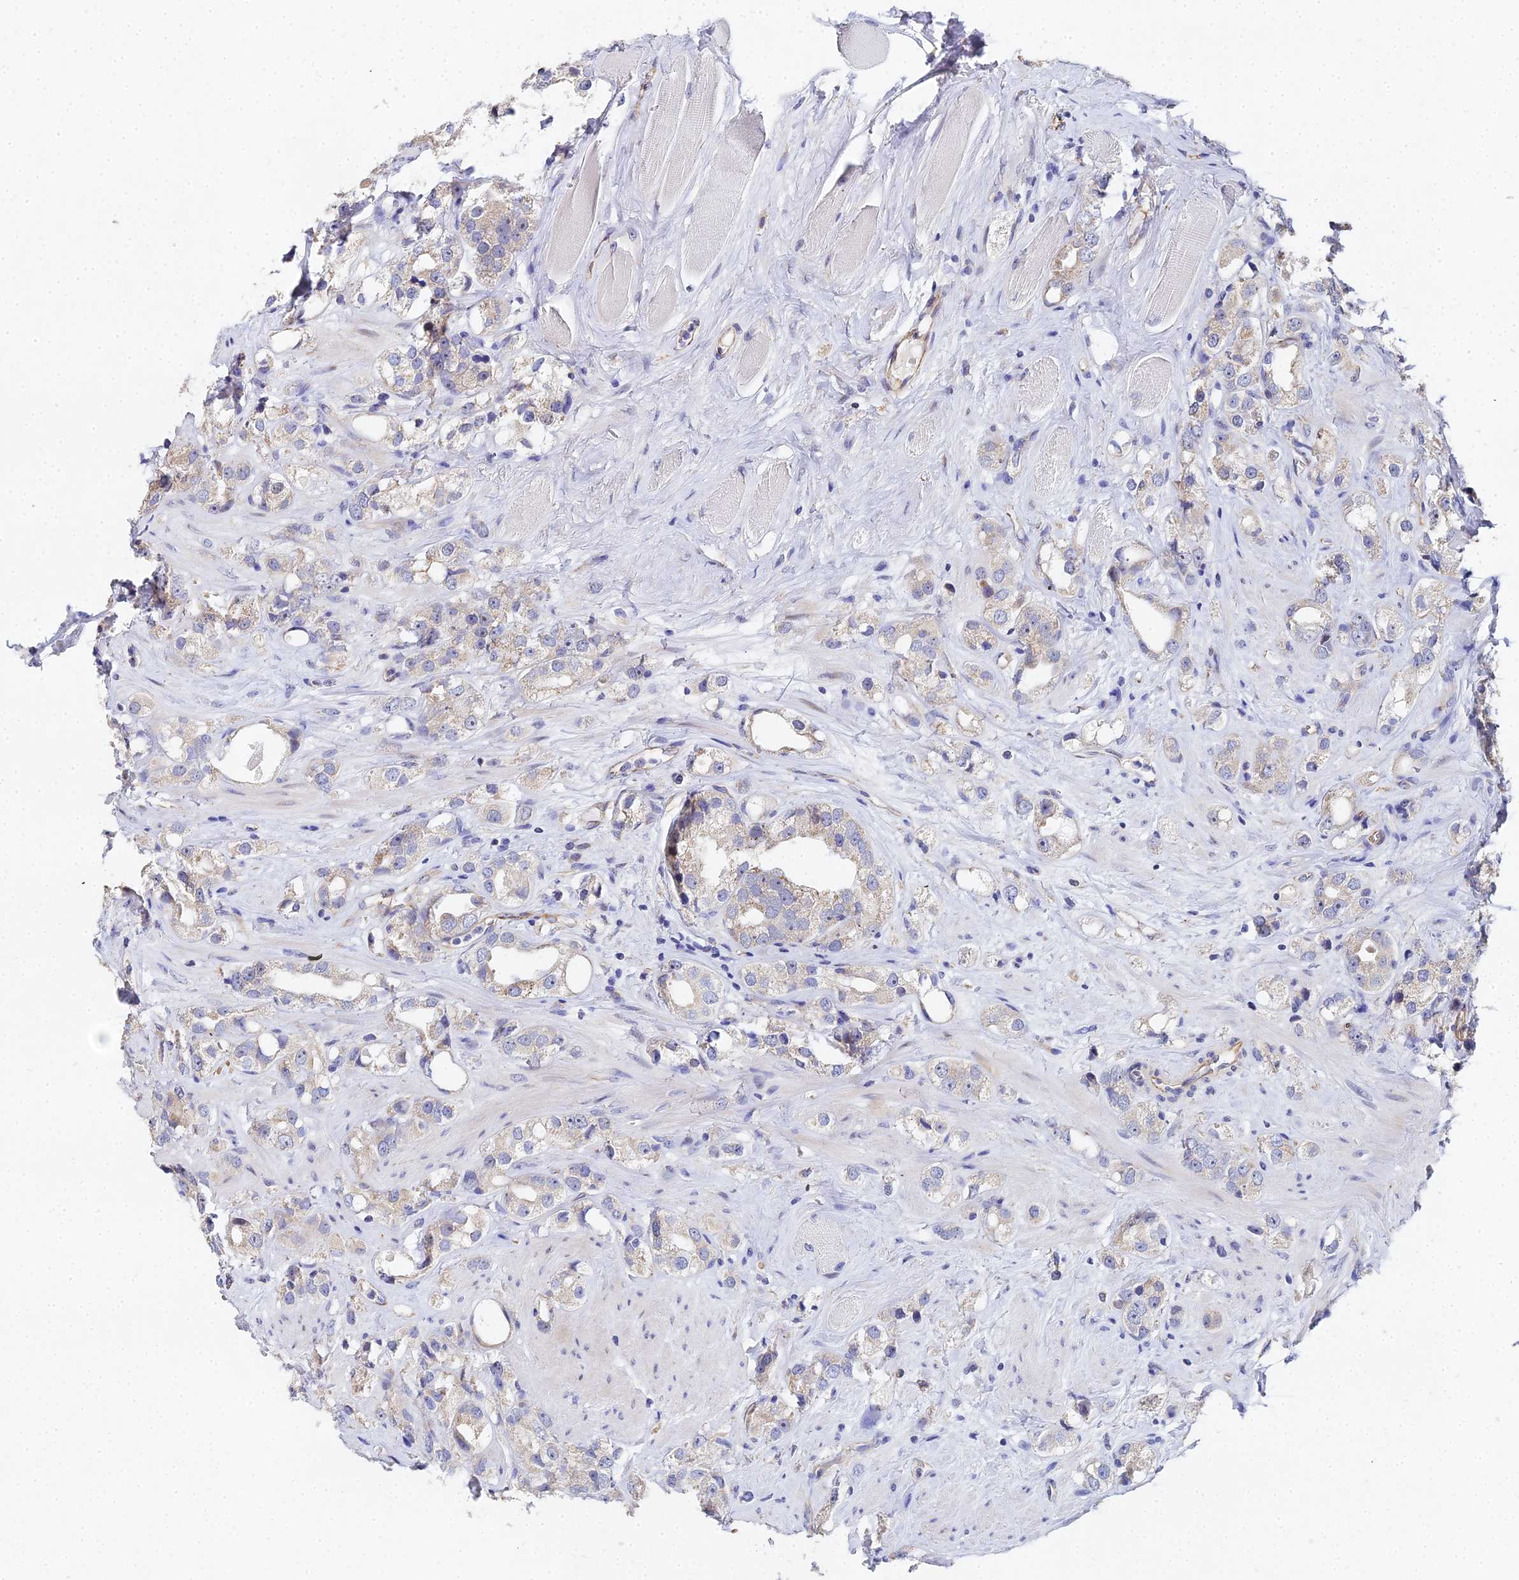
{"staining": {"intensity": "weak", "quantity": ">75%", "location": "cytoplasmic/membranous"}, "tissue": "prostate cancer", "cell_type": "Tumor cells", "image_type": "cancer", "snomed": [{"axis": "morphology", "description": "Adenocarcinoma, NOS"}, {"axis": "topography", "description": "Prostate"}], "caption": "Protein expression analysis of human prostate adenocarcinoma reveals weak cytoplasmic/membranous positivity in approximately >75% of tumor cells.", "gene": "ENSG00000268674", "patient": {"sex": "male", "age": 79}}